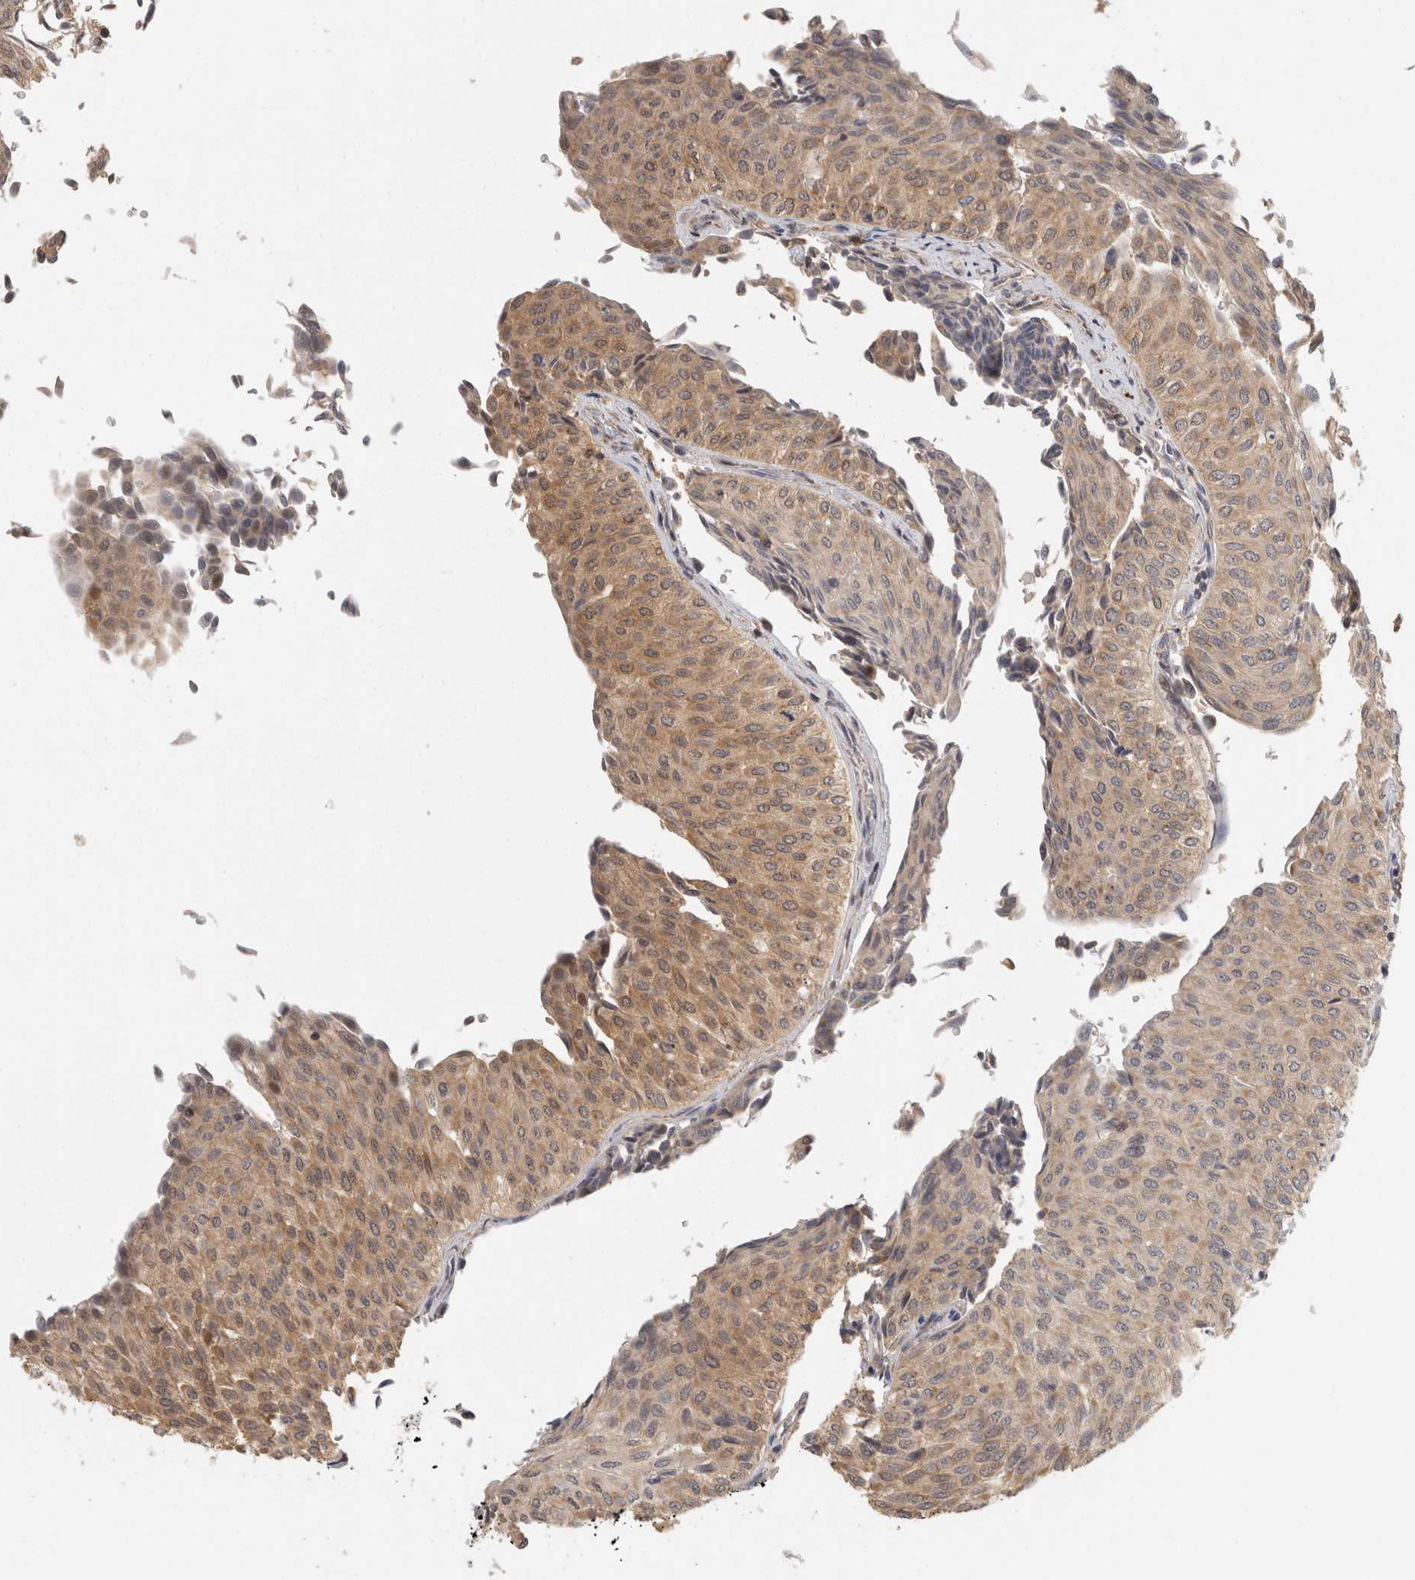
{"staining": {"intensity": "moderate", "quantity": "<25%", "location": "cytoplasmic/membranous"}, "tissue": "urothelial cancer", "cell_type": "Tumor cells", "image_type": "cancer", "snomed": [{"axis": "morphology", "description": "Urothelial carcinoma, Low grade"}, {"axis": "topography", "description": "Urinary bladder"}], "caption": "Protein staining of urothelial cancer tissue demonstrates moderate cytoplasmic/membranous staining in about <25% of tumor cells.", "gene": "ACAT2", "patient": {"sex": "male", "age": 78}}